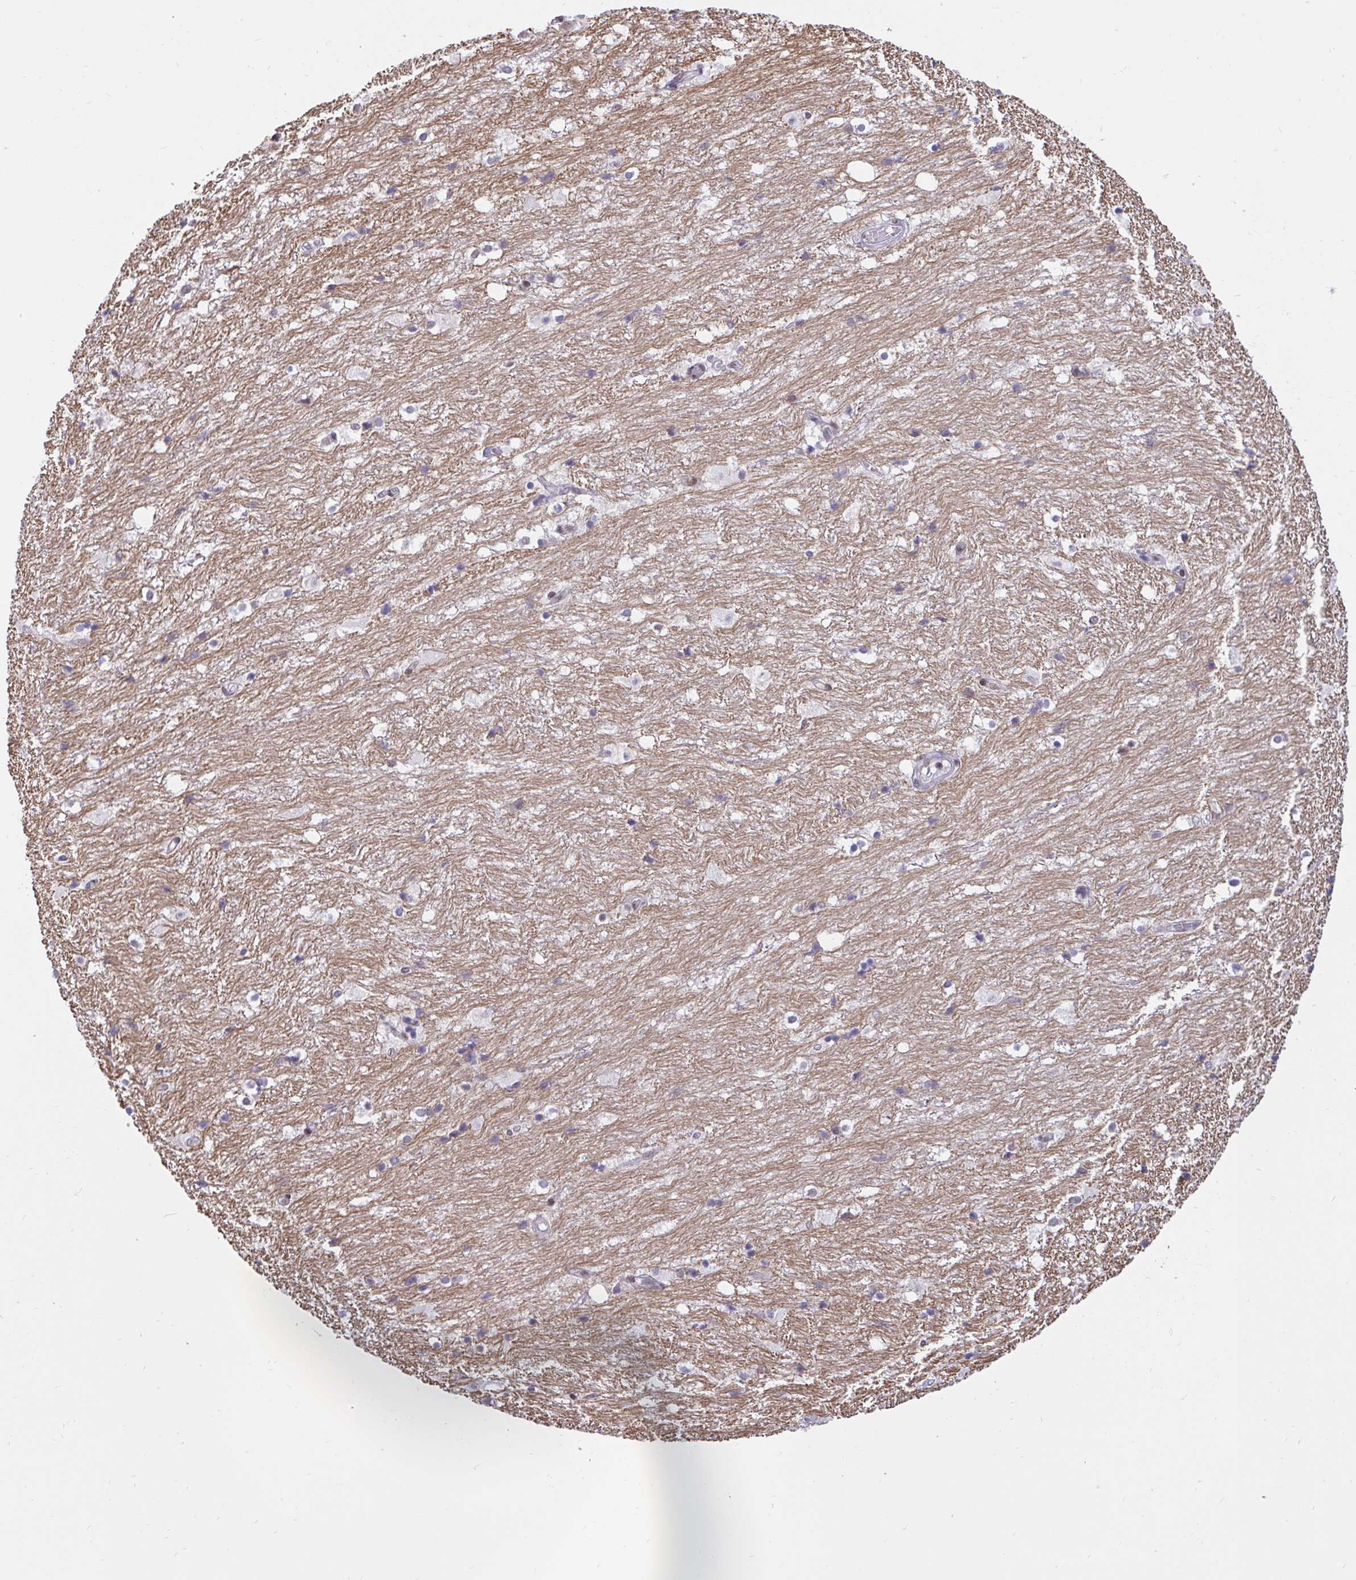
{"staining": {"intensity": "weak", "quantity": "<25%", "location": "nuclear"}, "tissue": "hippocampus", "cell_type": "Glial cells", "image_type": "normal", "snomed": [{"axis": "morphology", "description": "Normal tissue, NOS"}, {"axis": "topography", "description": "Hippocampus"}], "caption": "This is an immunohistochemistry photomicrograph of benign hippocampus. There is no expression in glial cells.", "gene": "PHF10", "patient": {"sex": "female", "age": 52}}